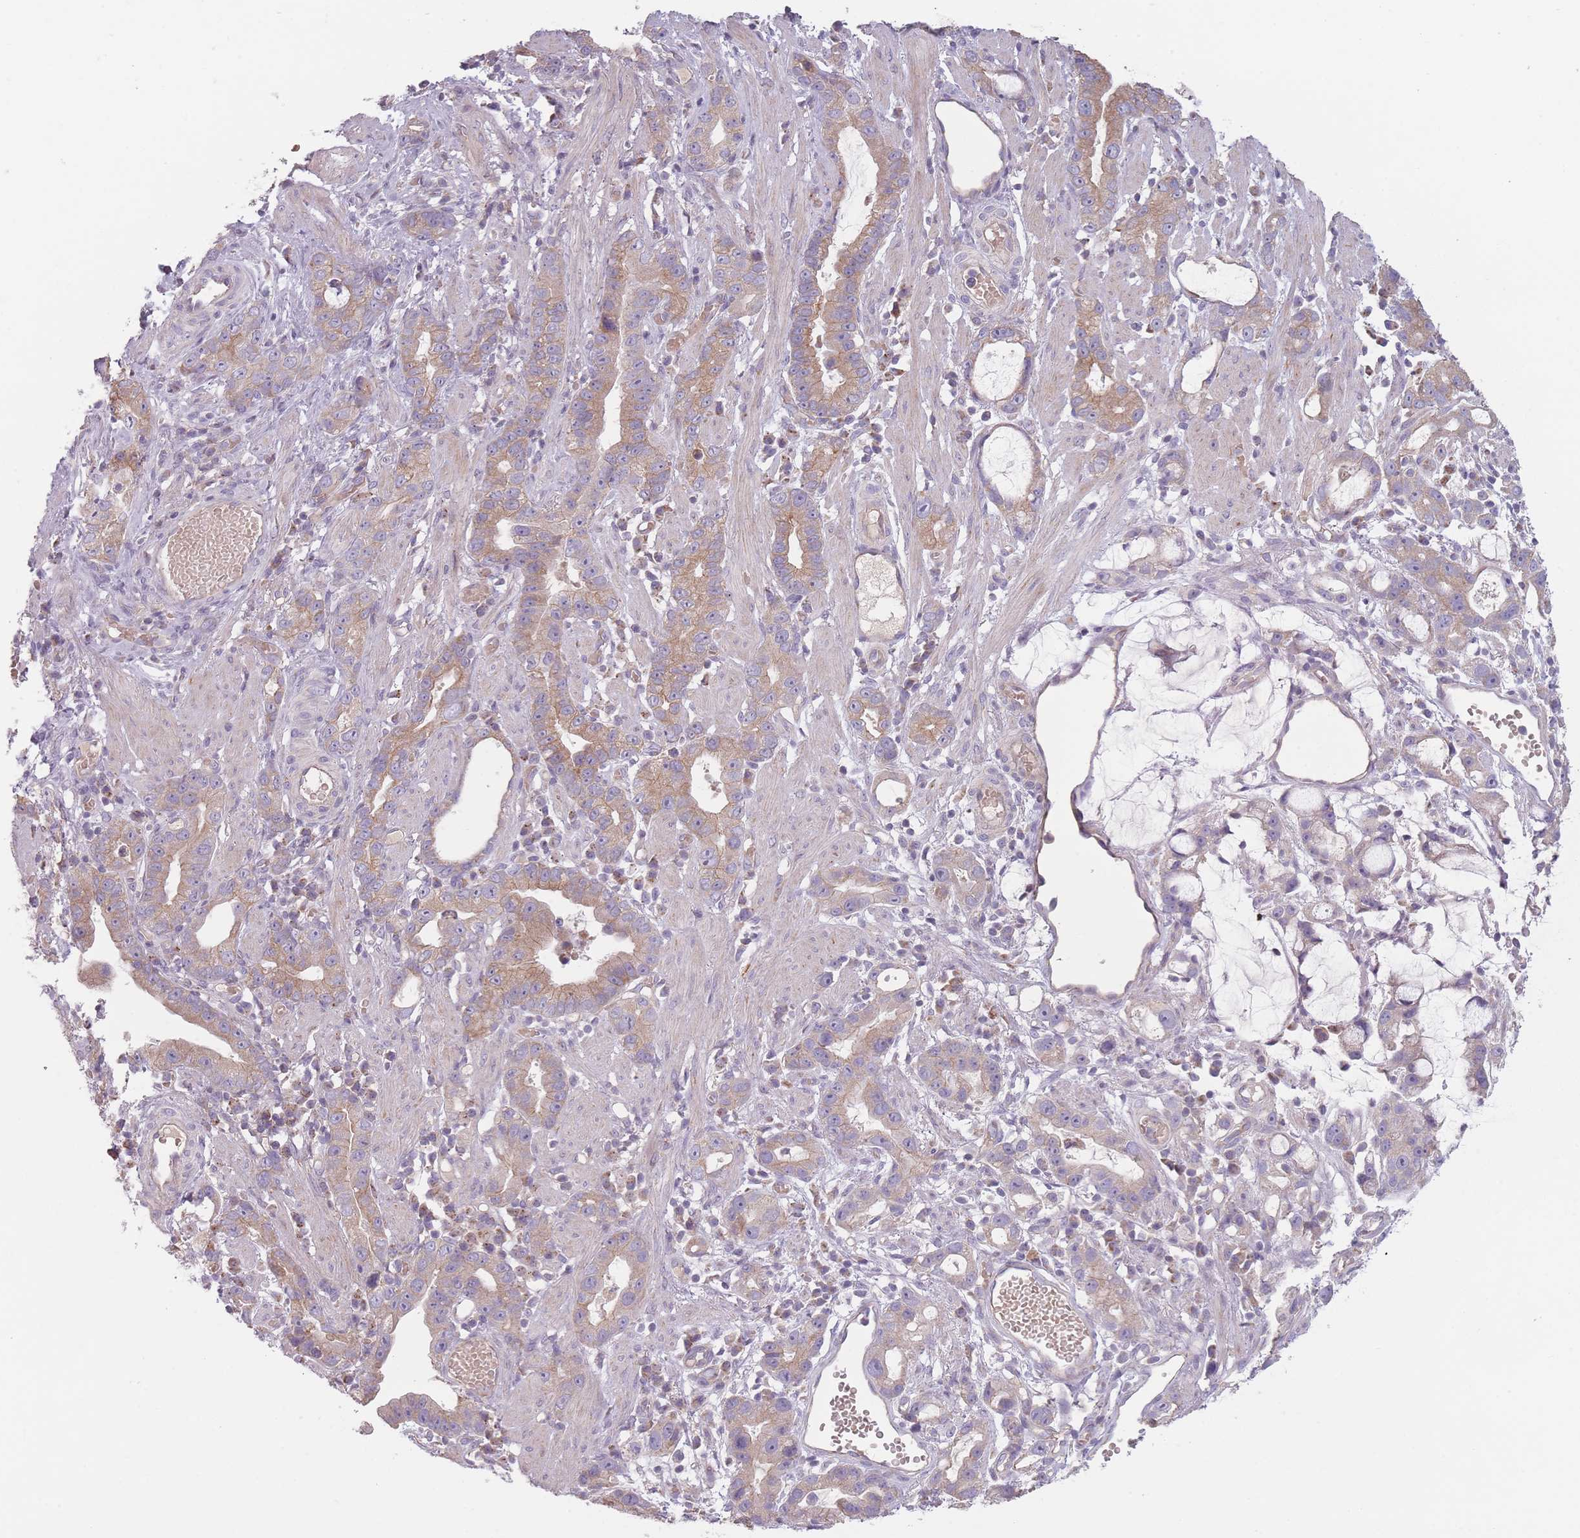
{"staining": {"intensity": "moderate", "quantity": "25%-75%", "location": "cytoplasmic/membranous"}, "tissue": "stomach cancer", "cell_type": "Tumor cells", "image_type": "cancer", "snomed": [{"axis": "morphology", "description": "Adenocarcinoma, NOS"}, {"axis": "topography", "description": "Stomach"}], "caption": "Stomach adenocarcinoma stained with a protein marker shows moderate staining in tumor cells.", "gene": "NT5DC2", "patient": {"sex": "male", "age": 55}}